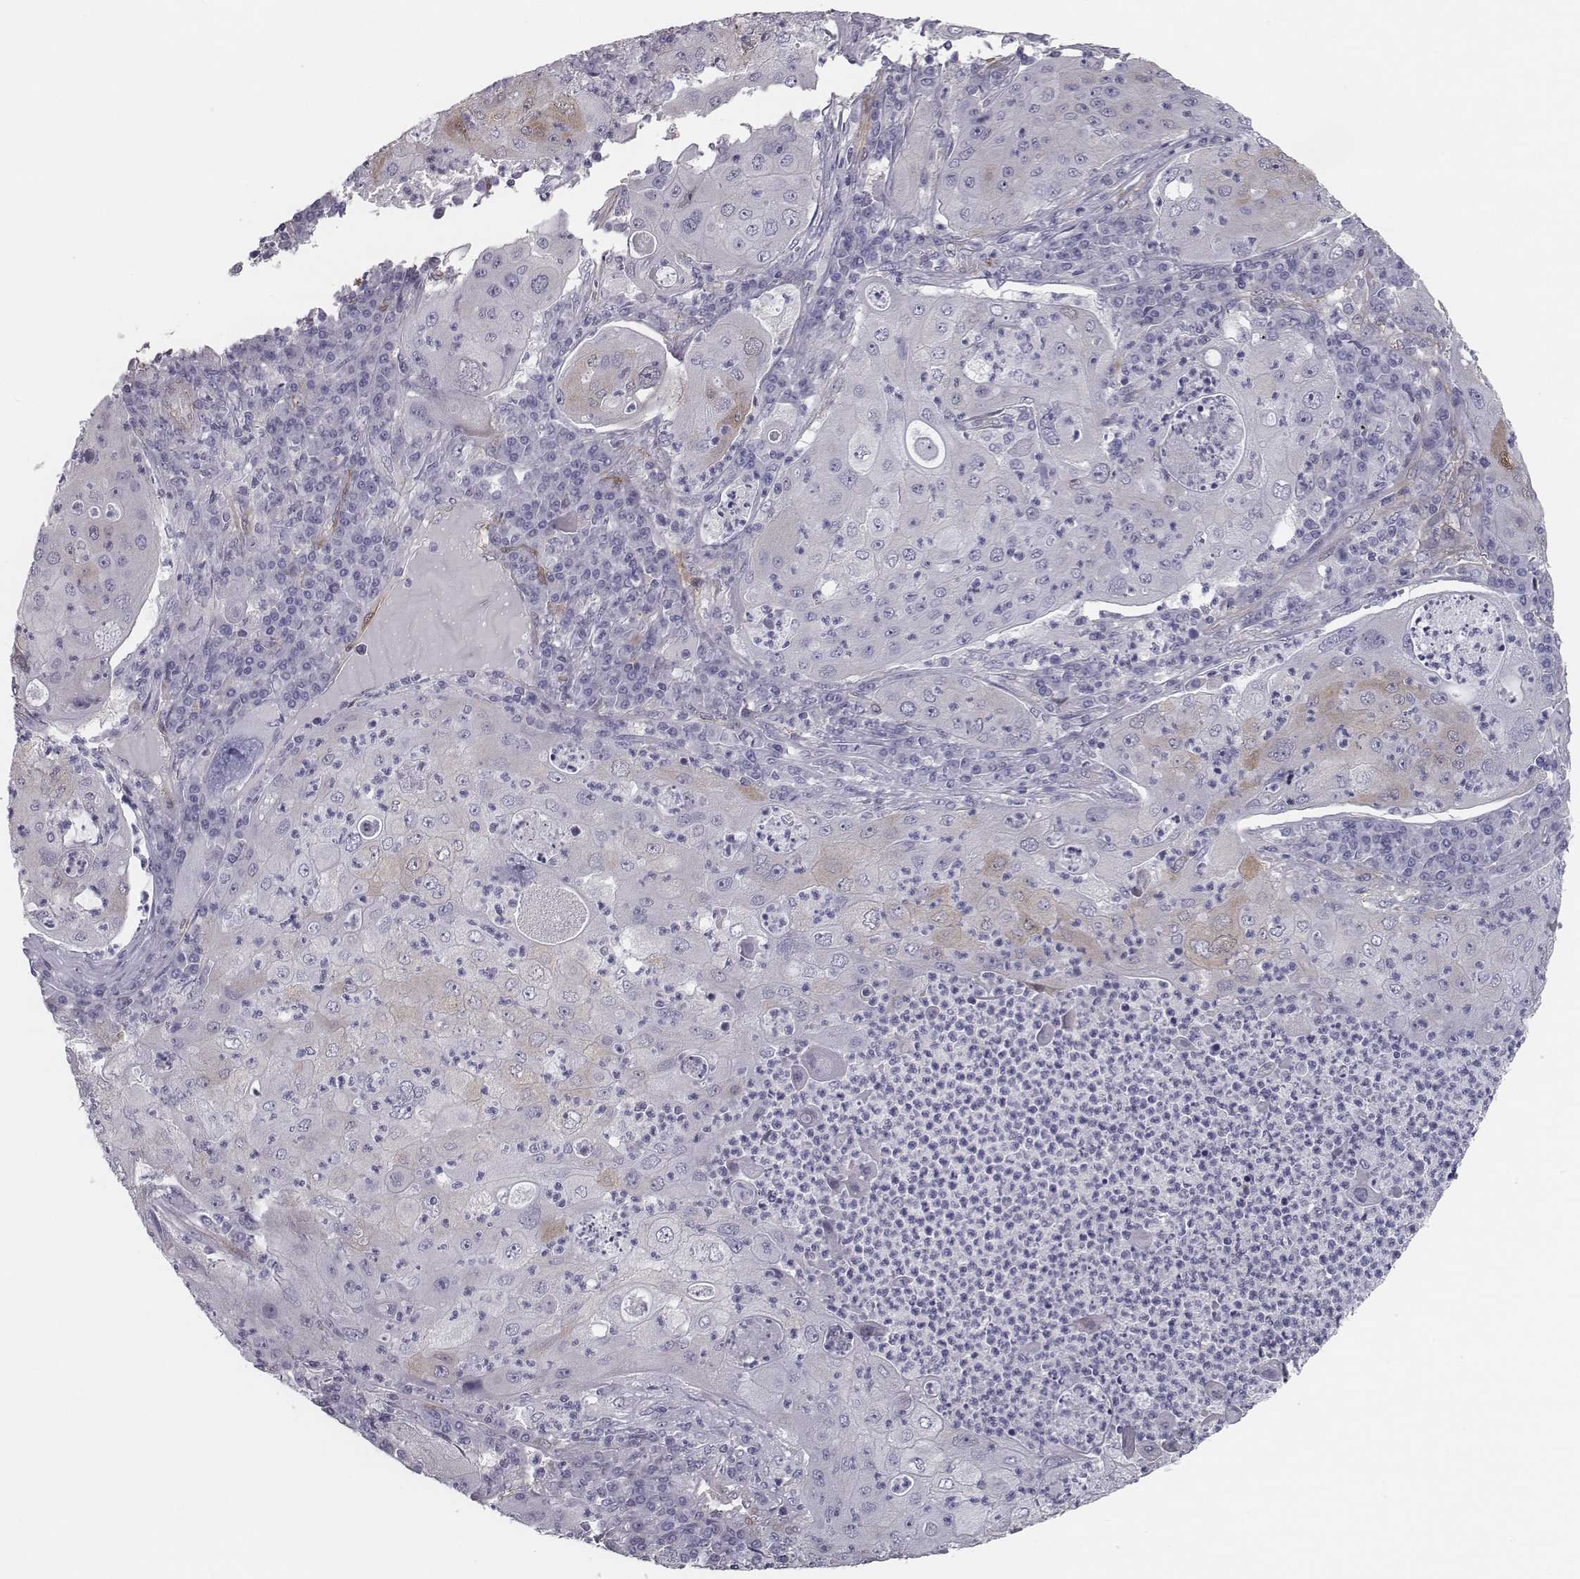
{"staining": {"intensity": "negative", "quantity": "none", "location": "none"}, "tissue": "lung cancer", "cell_type": "Tumor cells", "image_type": "cancer", "snomed": [{"axis": "morphology", "description": "Squamous cell carcinoma, NOS"}, {"axis": "topography", "description": "Lung"}], "caption": "Immunohistochemistry micrograph of human lung cancer stained for a protein (brown), which reveals no staining in tumor cells.", "gene": "ISYNA1", "patient": {"sex": "female", "age": 59}}